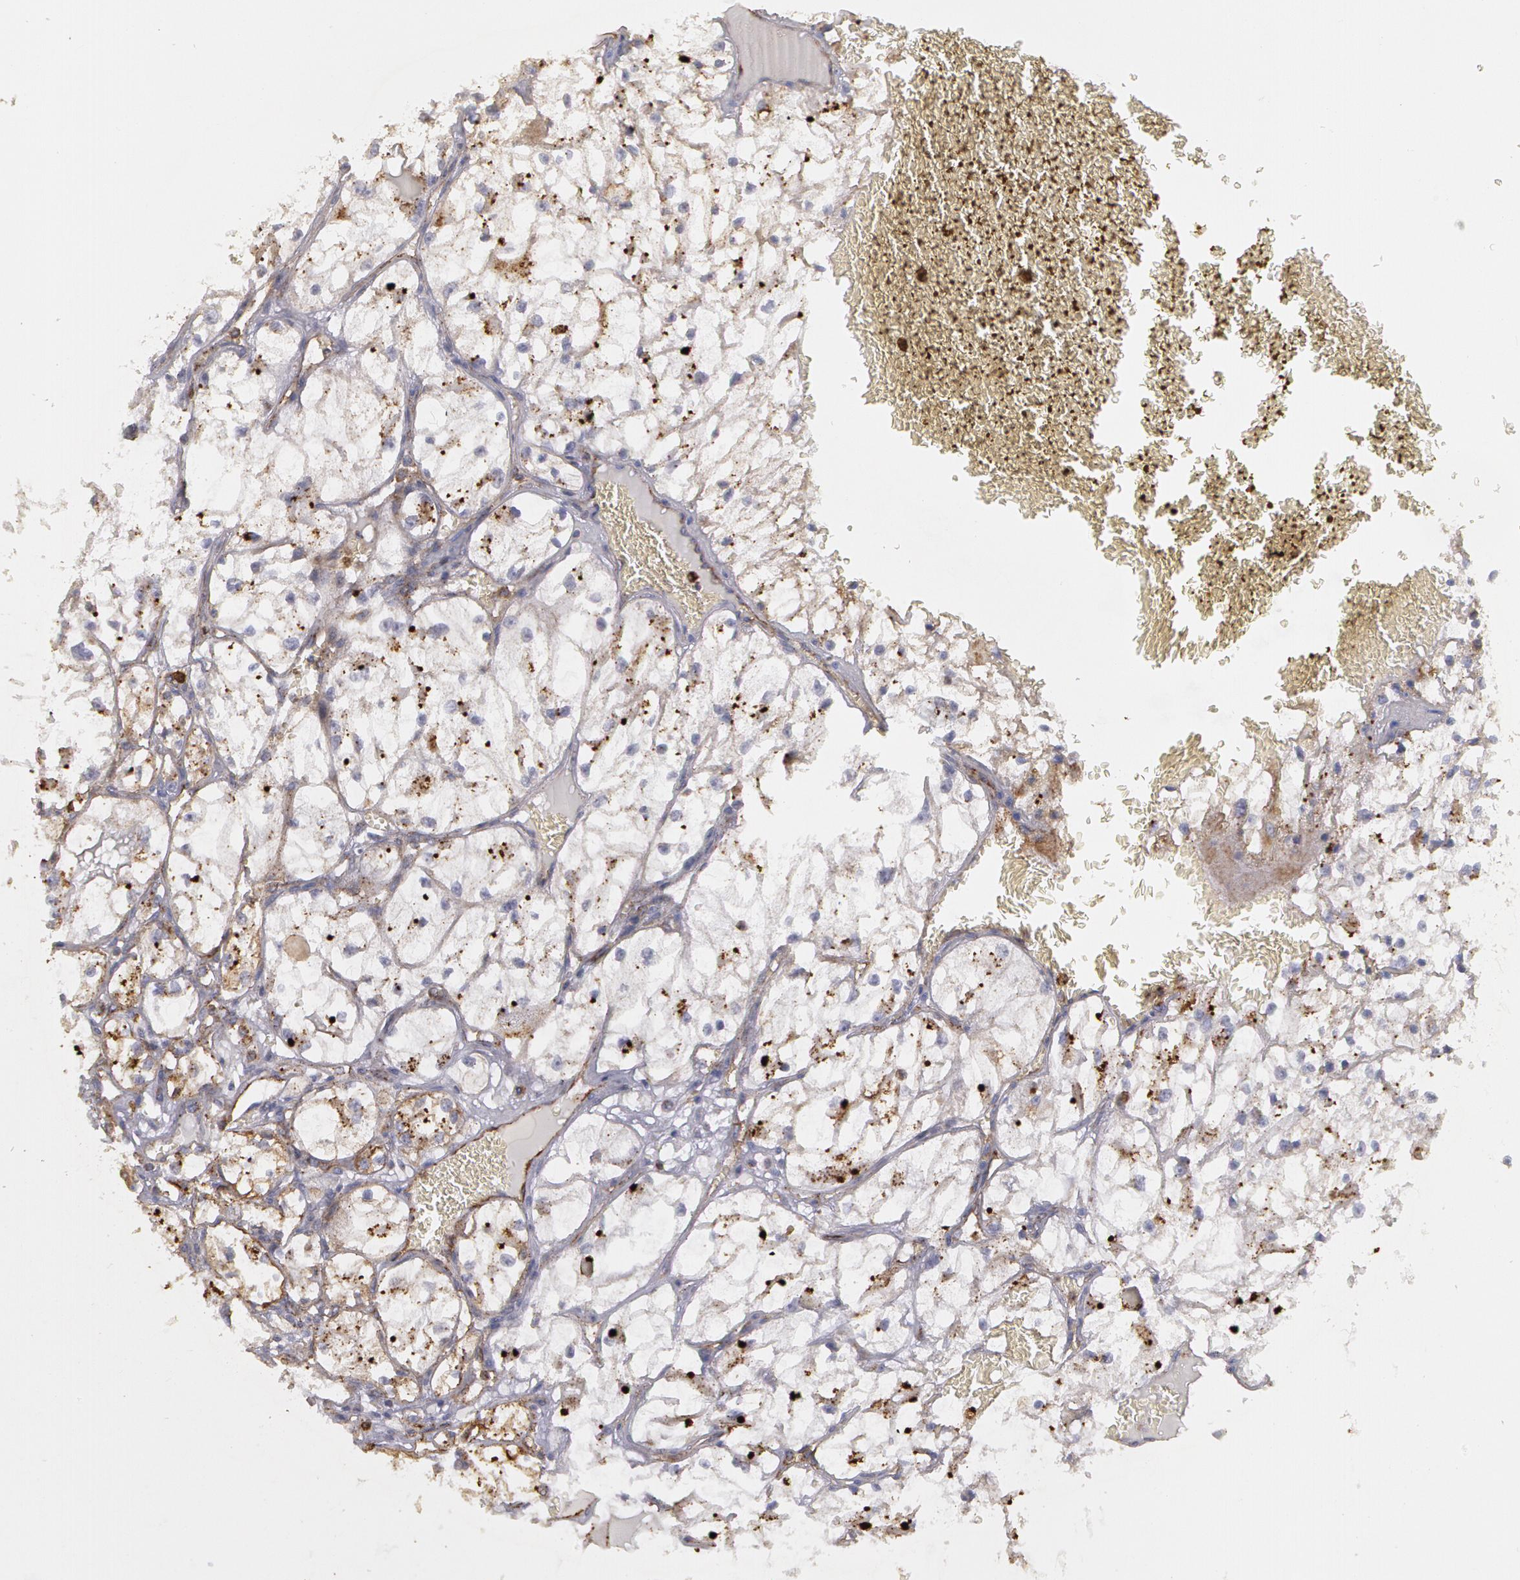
{"staining": {"intensity": "moderate", "quantity": ">75%", "location": "cytoplasmic/membranous"}, "tissue": "renal cancer", "cell_type": "Tumor cells", "image_type": "cancer", "snomed": [{"axis": "morphology", "description": "Adenocarcinoma, NOS"}, {"axis": "topography", "description": "Kidney"}], "caption": "Immunohistochemistry (IHC) image of neoplastic tissue: human renal cancer (adenocarcinoma) stained using immunohistochemistry (IHC) reveals medium levels of moderate protein expression localized specifically in the cytoplasmic/membranous of tumor cells, appearing as a cytoplasmic/membranous brown color.", "gene": "FLOT2", "patient": {"sex": "male", "age": 61}}